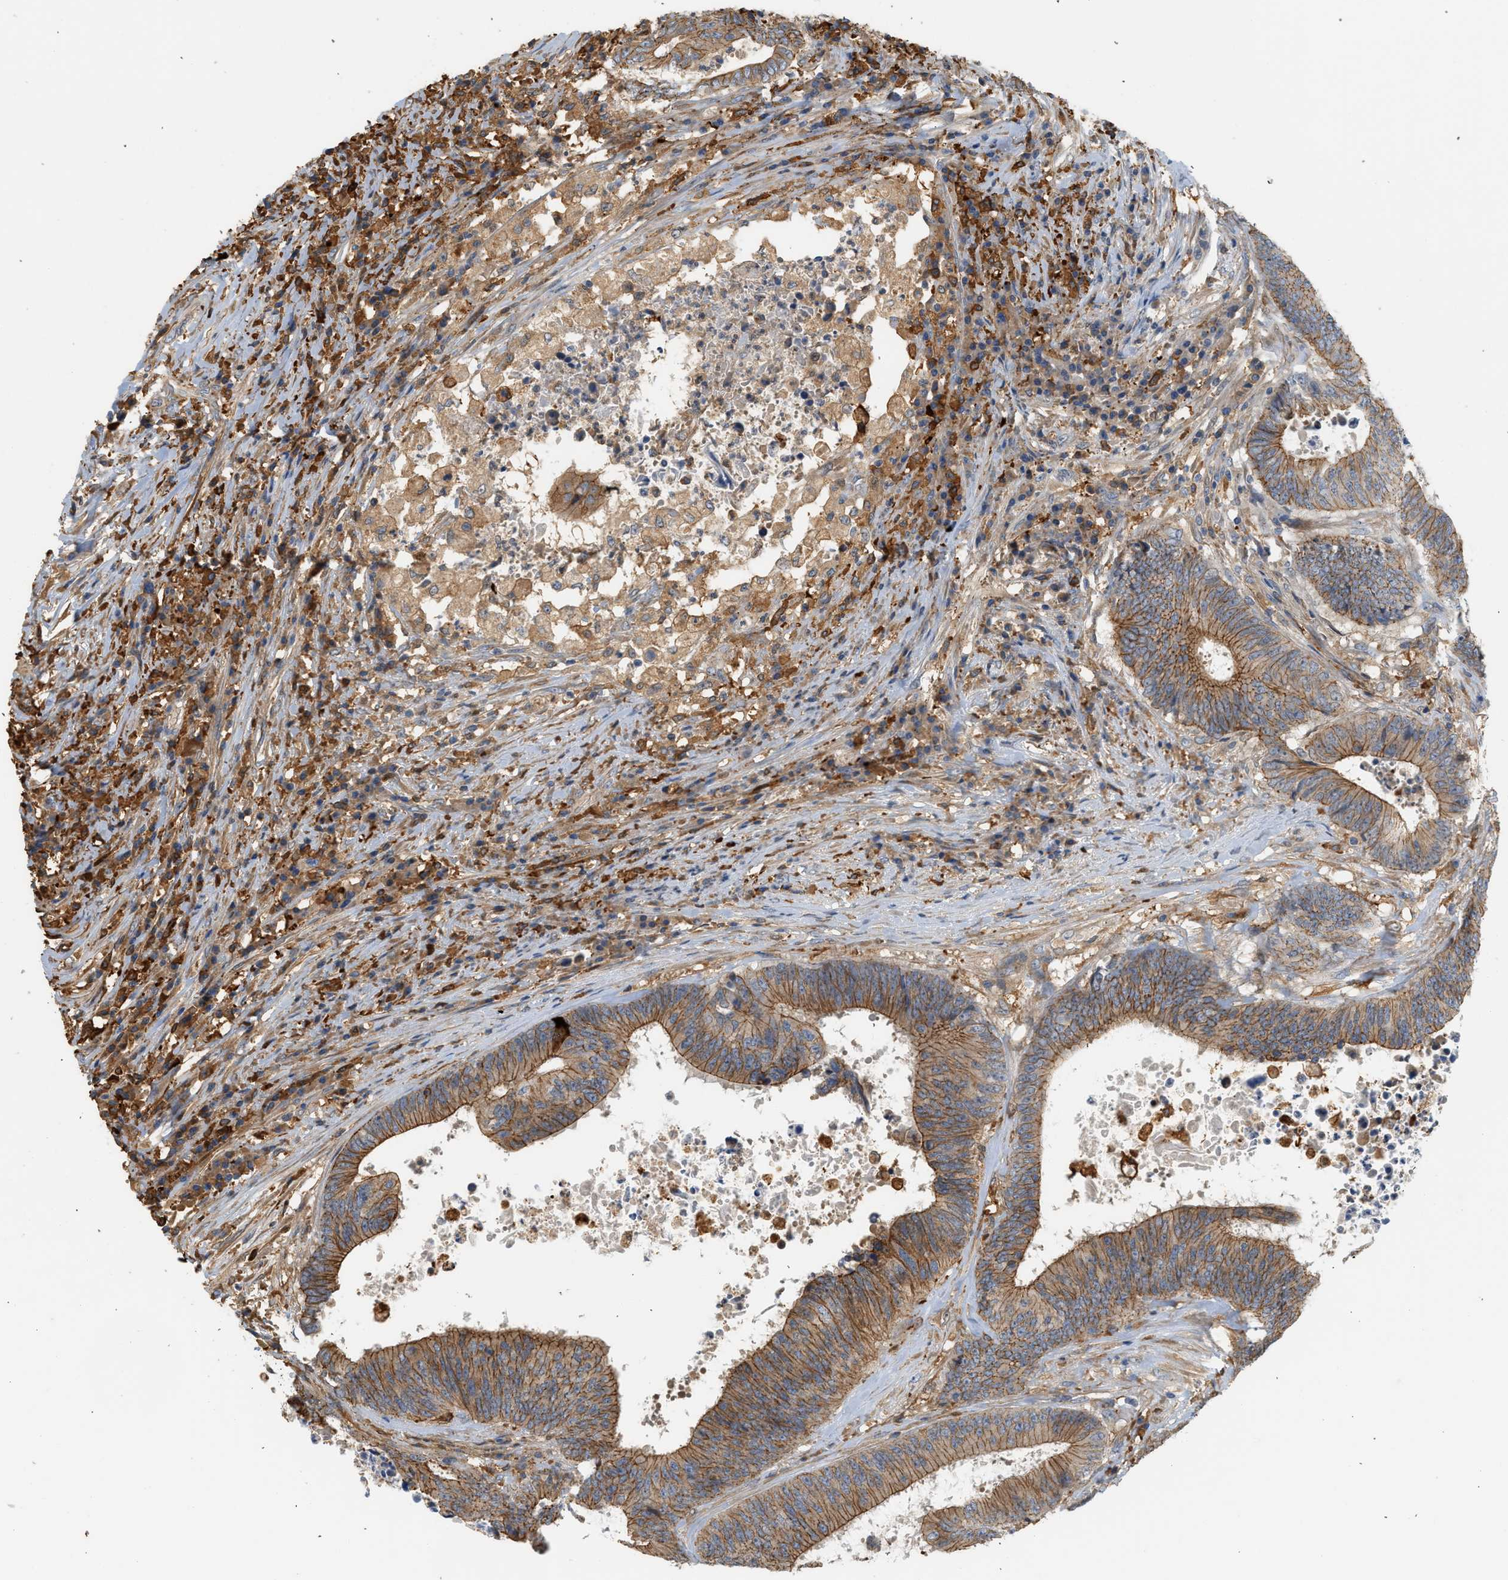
{"staining": {"intensity": "moderate", "quantity": ">75%", "location": "cytoplasmic/membranous"}, "tissue": "colorectal cancer", "cell_type": "Tumor cells", "image_type": "cancer", "snomed": [{"axis": "morphology", "description": "Adenocarcinoma, NOS"}, {"axis": "topography", "description": "Rectum"}], "caption": "Tumor cells reveal medium levels of moderate cytoplasmic/membranous expression in about >75% of cells in colorectal adenocarcinoma.", "gene": "CTXN1", "patient": {"sex": "male", "age": 72}}